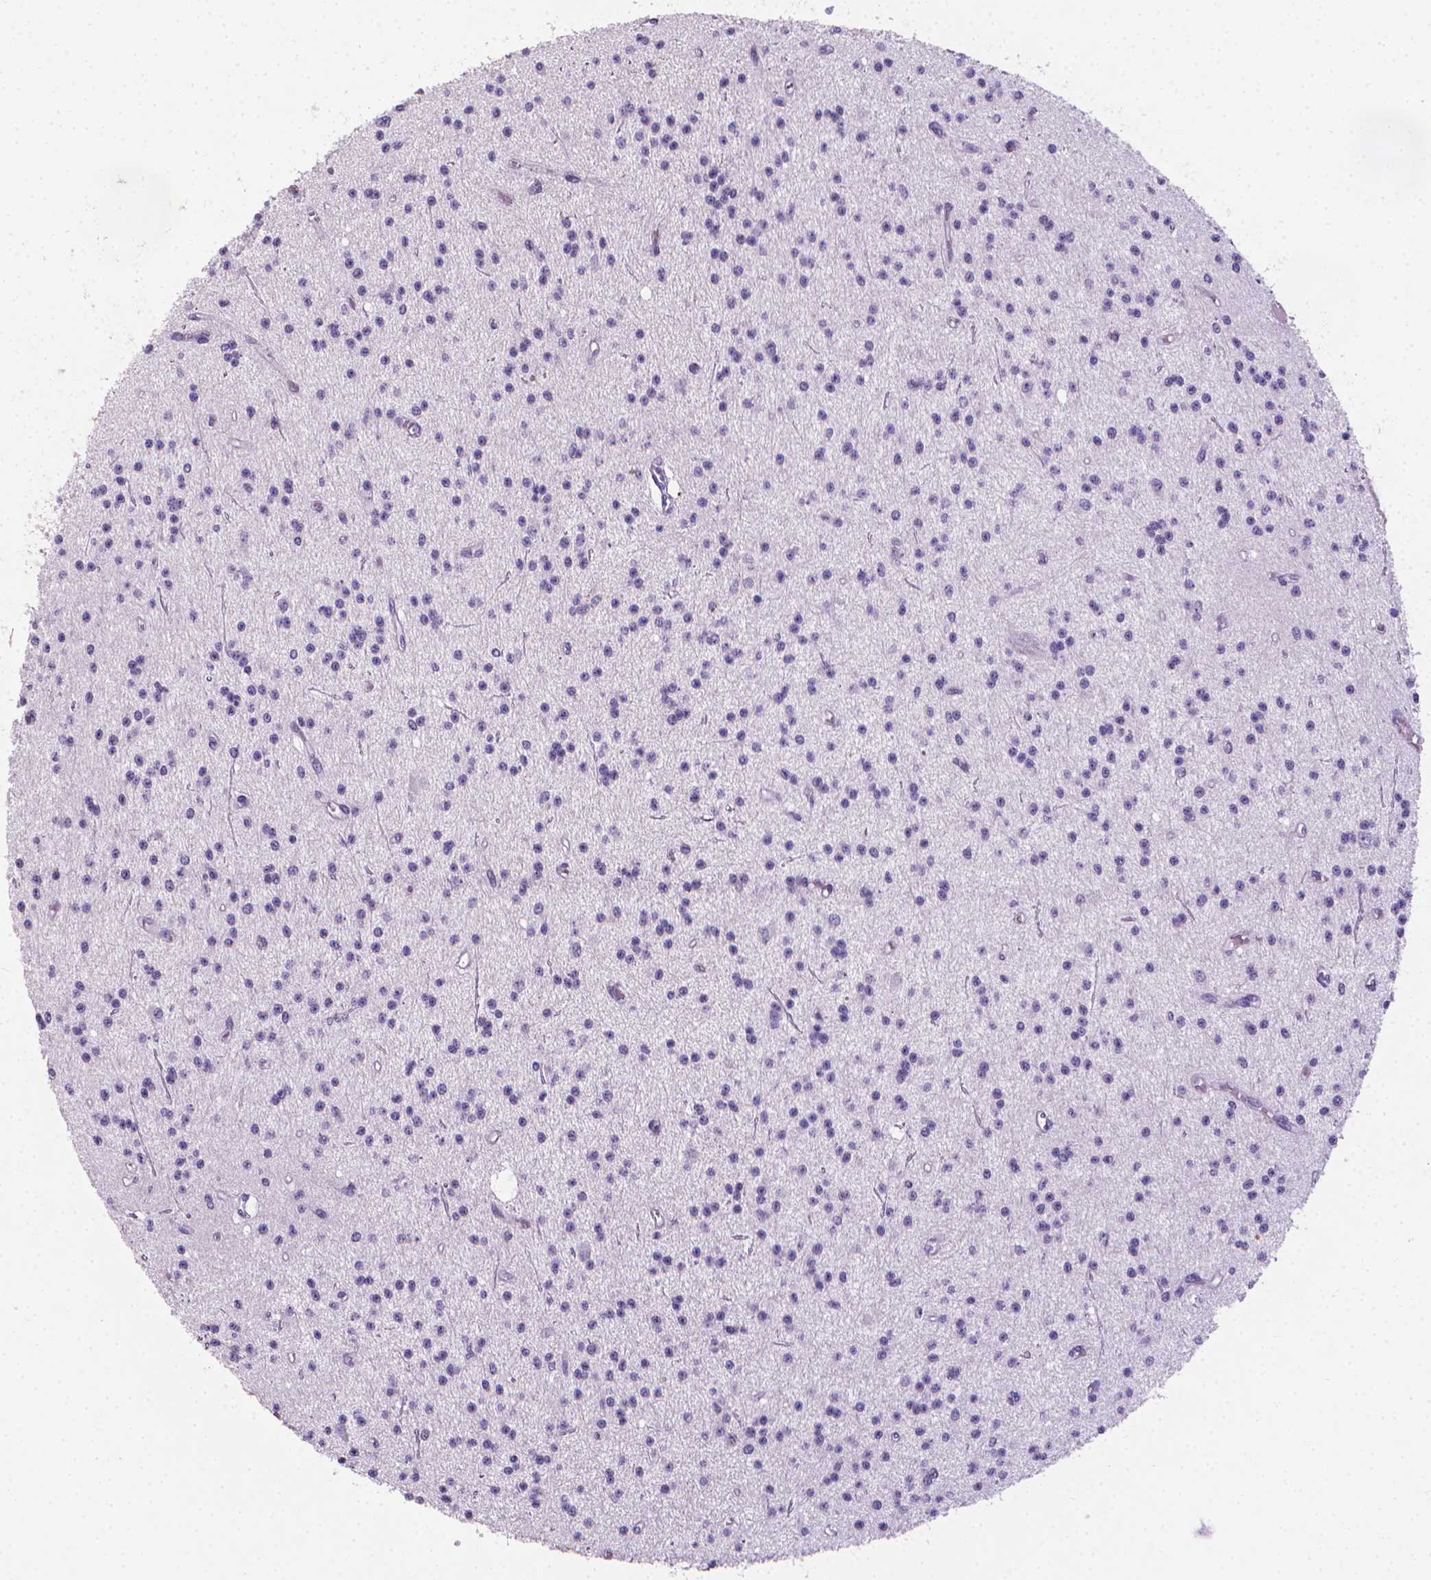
{"staining": {"intensity": "negative", "quantity": "none", "location": "none"}, "tissue": "glioma", "cell_type": "Tumor cells", "image_type": "cancer", "snomed": [{"axis": "morphology", "description": "Glioma, malignant, Low grade"}, {"axis": "topography", "description": "Brain"}], "caption": "Immunohistochemical staining of glioma displays no significant expression in tumor cells.", "gene": "XPNPEP2", "patient": {"sex": "male", "age": 27}}